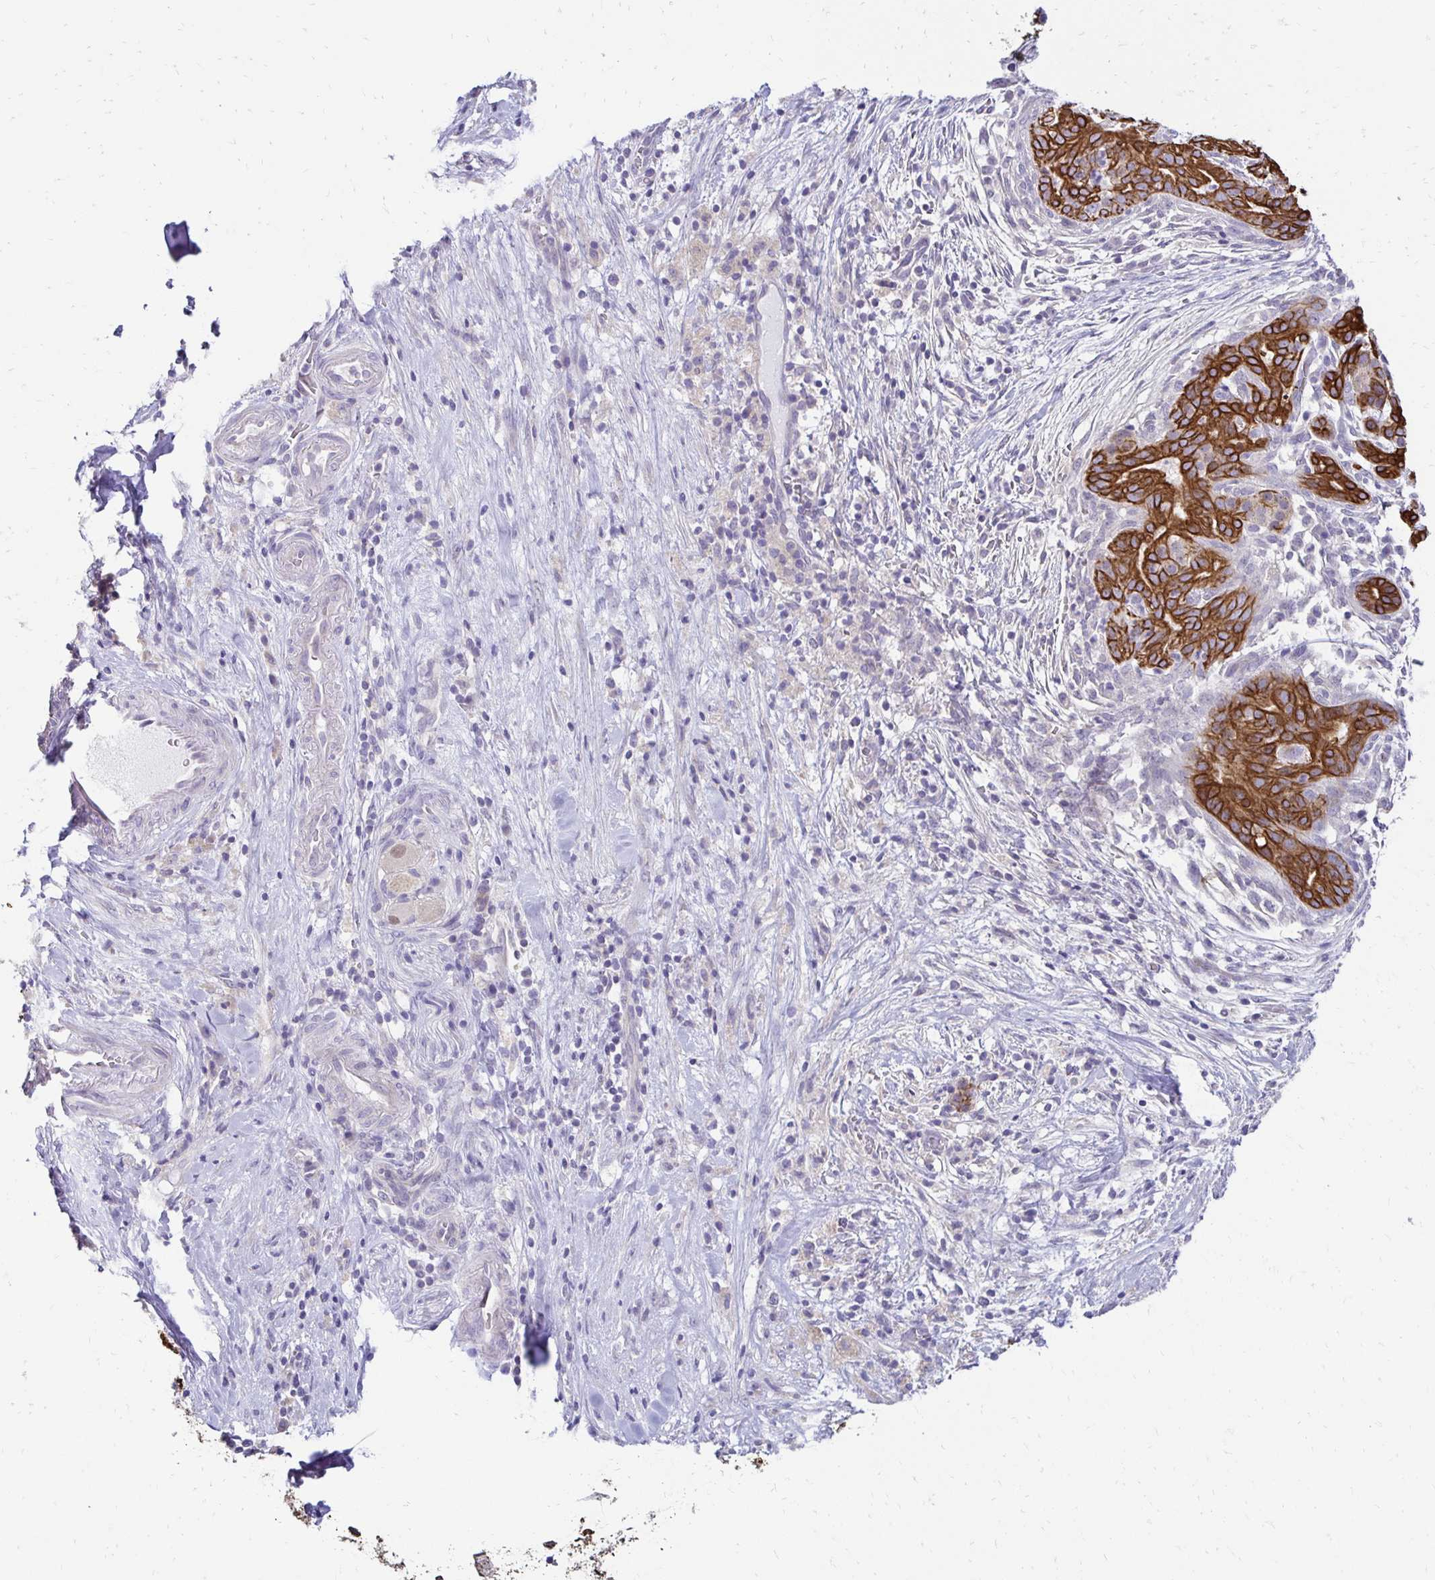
{"staining": {"intensity": "strong", "quantity": ">75%", "location": "cytoplasmic/membranous"}, "tissue": "pancreatic cancer", "cell_type": "Tumor cells", "image_type": "cancer", "snomed": [{"axis": "morphology", "description": "Adenocarcinoma, NOS"}, {"axis": "topography", "description": "Pancreas"}], "caption": "An image showing strong cytoplasmic/membranous staining in about >75% of tumor cells in adenocarcinoma (pancreatic), as visualized by brown immunohistochemical staining.", "gene": "C1QTNF2", "patient": {"sex": "male", "age": 44}}